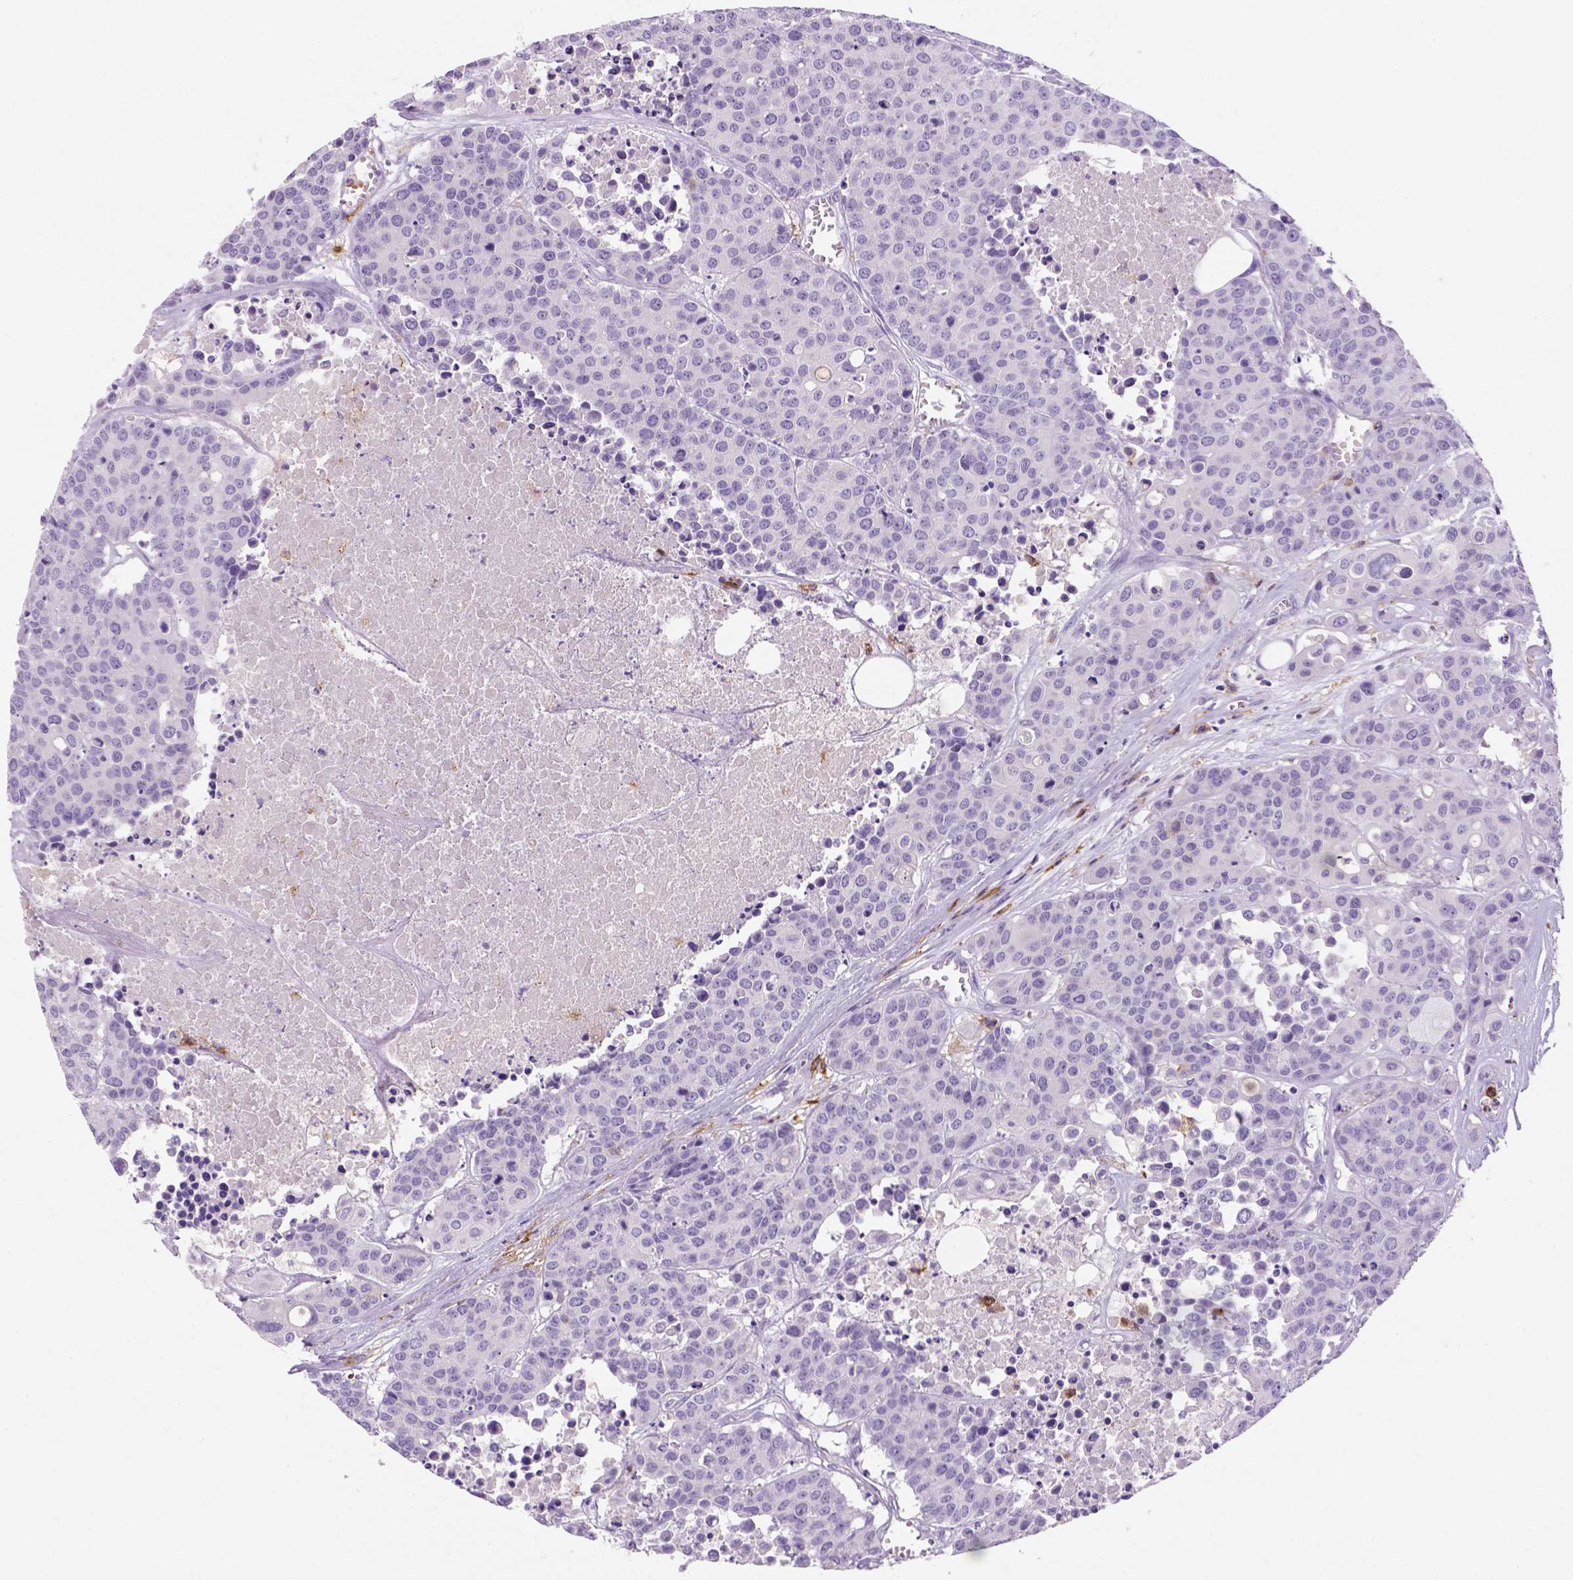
{"staining": {"intensity": "negative", "quantity": "none", "location": "none"}, "tissue": "carcinoid", "cell_type": "Tumor cells", "image_type": "cancer", "snomed": [{"axis": "morphology", "description": "Carcinoid, malignant, NOS"}, {"axis": "topography", "description": "Colon"}], "caption": "High magnification brightfield microscopy of carcinoid (malignant) stained with DAB (brown) and counterstained with hematoxylin (blue): tumor cells show no significant positivity.", "gene": "CD14", "patient": {"sex": "male", "age": 81}}